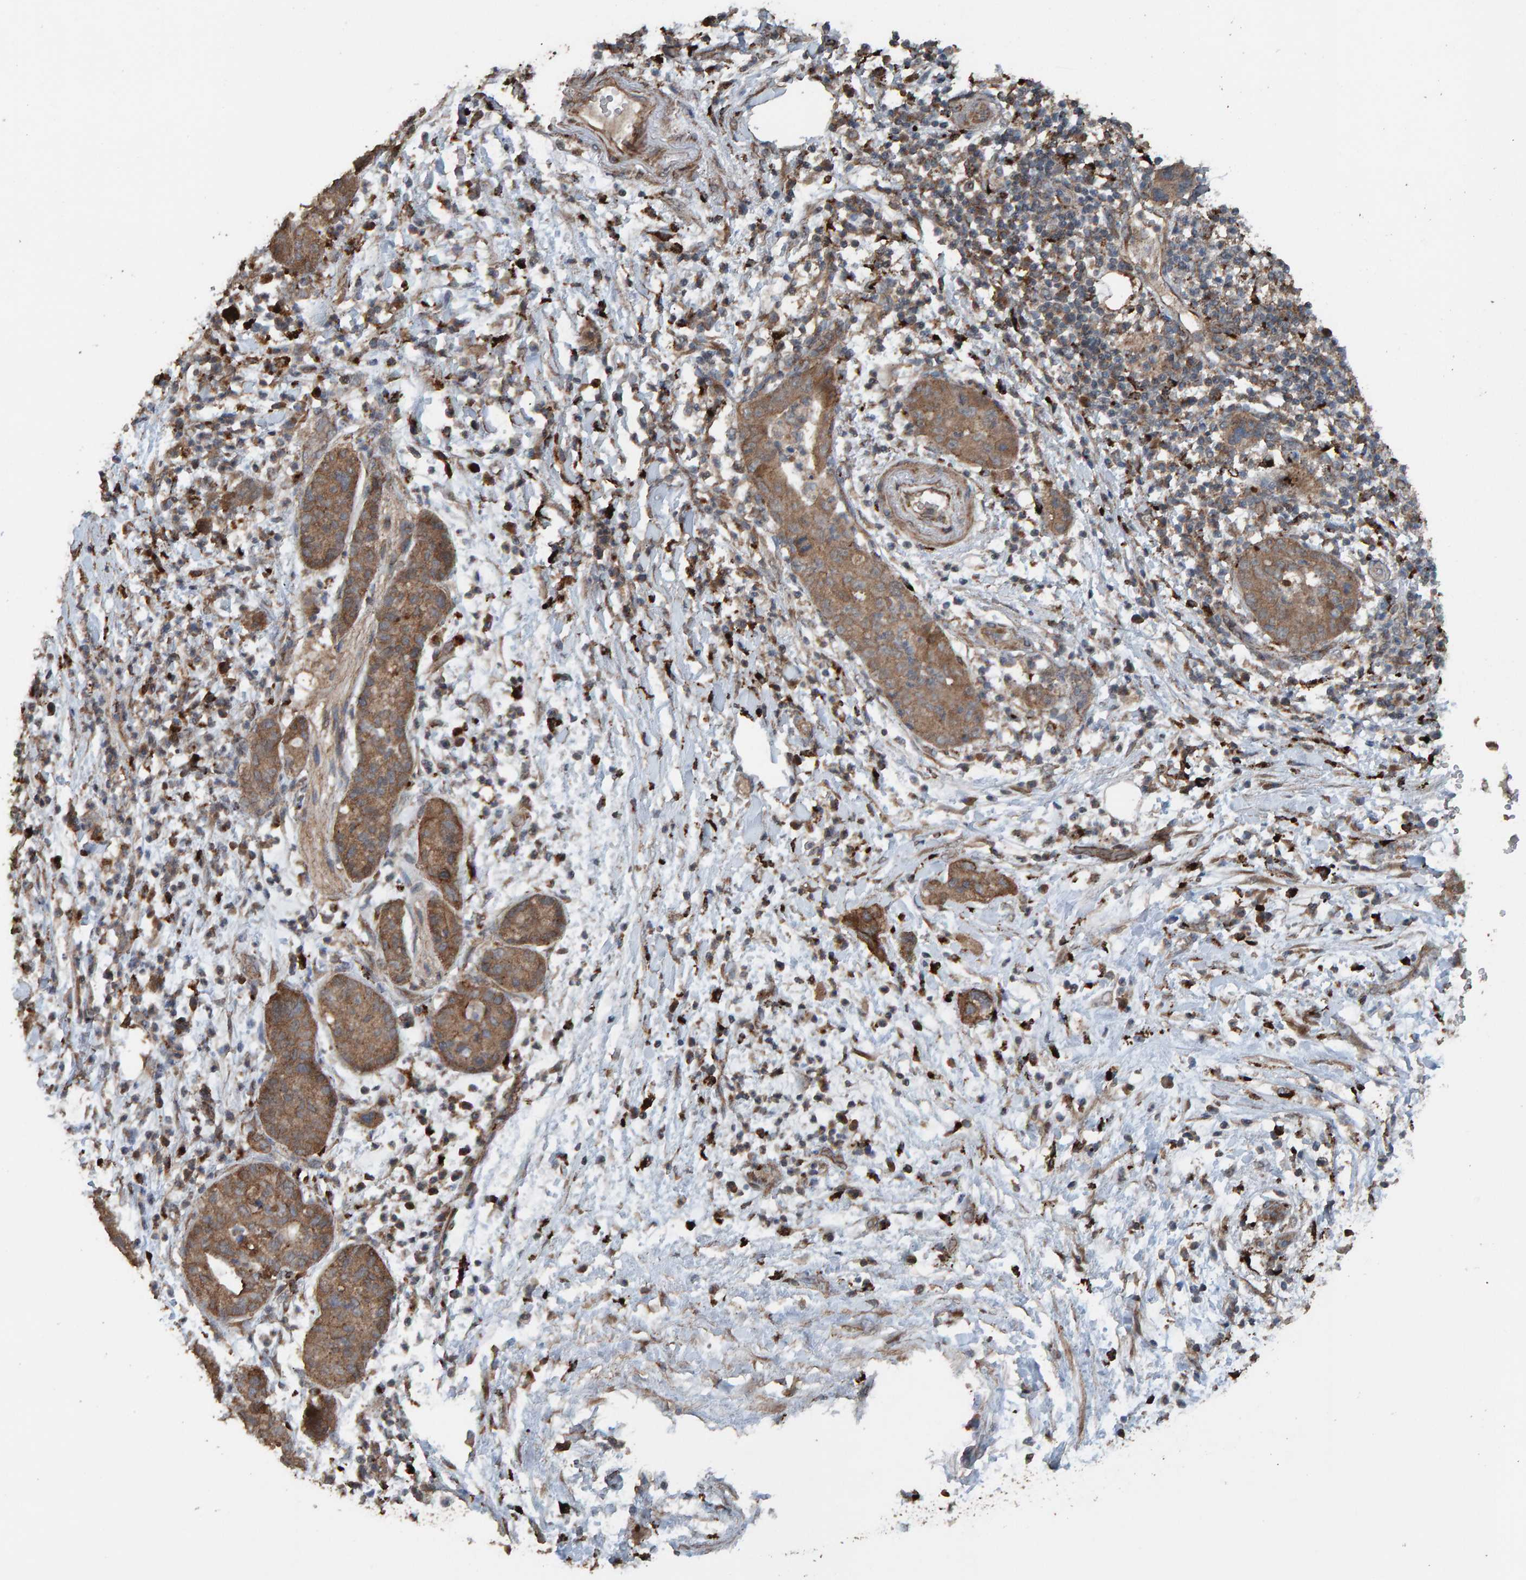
{"staining": {"intensity": "moderate", "quantity": ">75%", "location": "cytoplasmic/membranous"}, "tissue": "pancreatic cancer", "cell_type": "Tumor cells", "image_type": "cancer", "snomed": [{"axis": "morphology", "description": "Adenocarcinoma, NOS"}, {"axis": "topography", "description": "Pancreas"}], "caption": "An image of human pancreatic cancer stained for a protein displays moderate cytoplasmic/membranous brown staining in tumor cells.", "gene": "DUS1L", "patient": {"sex": "female", "age": 78}}